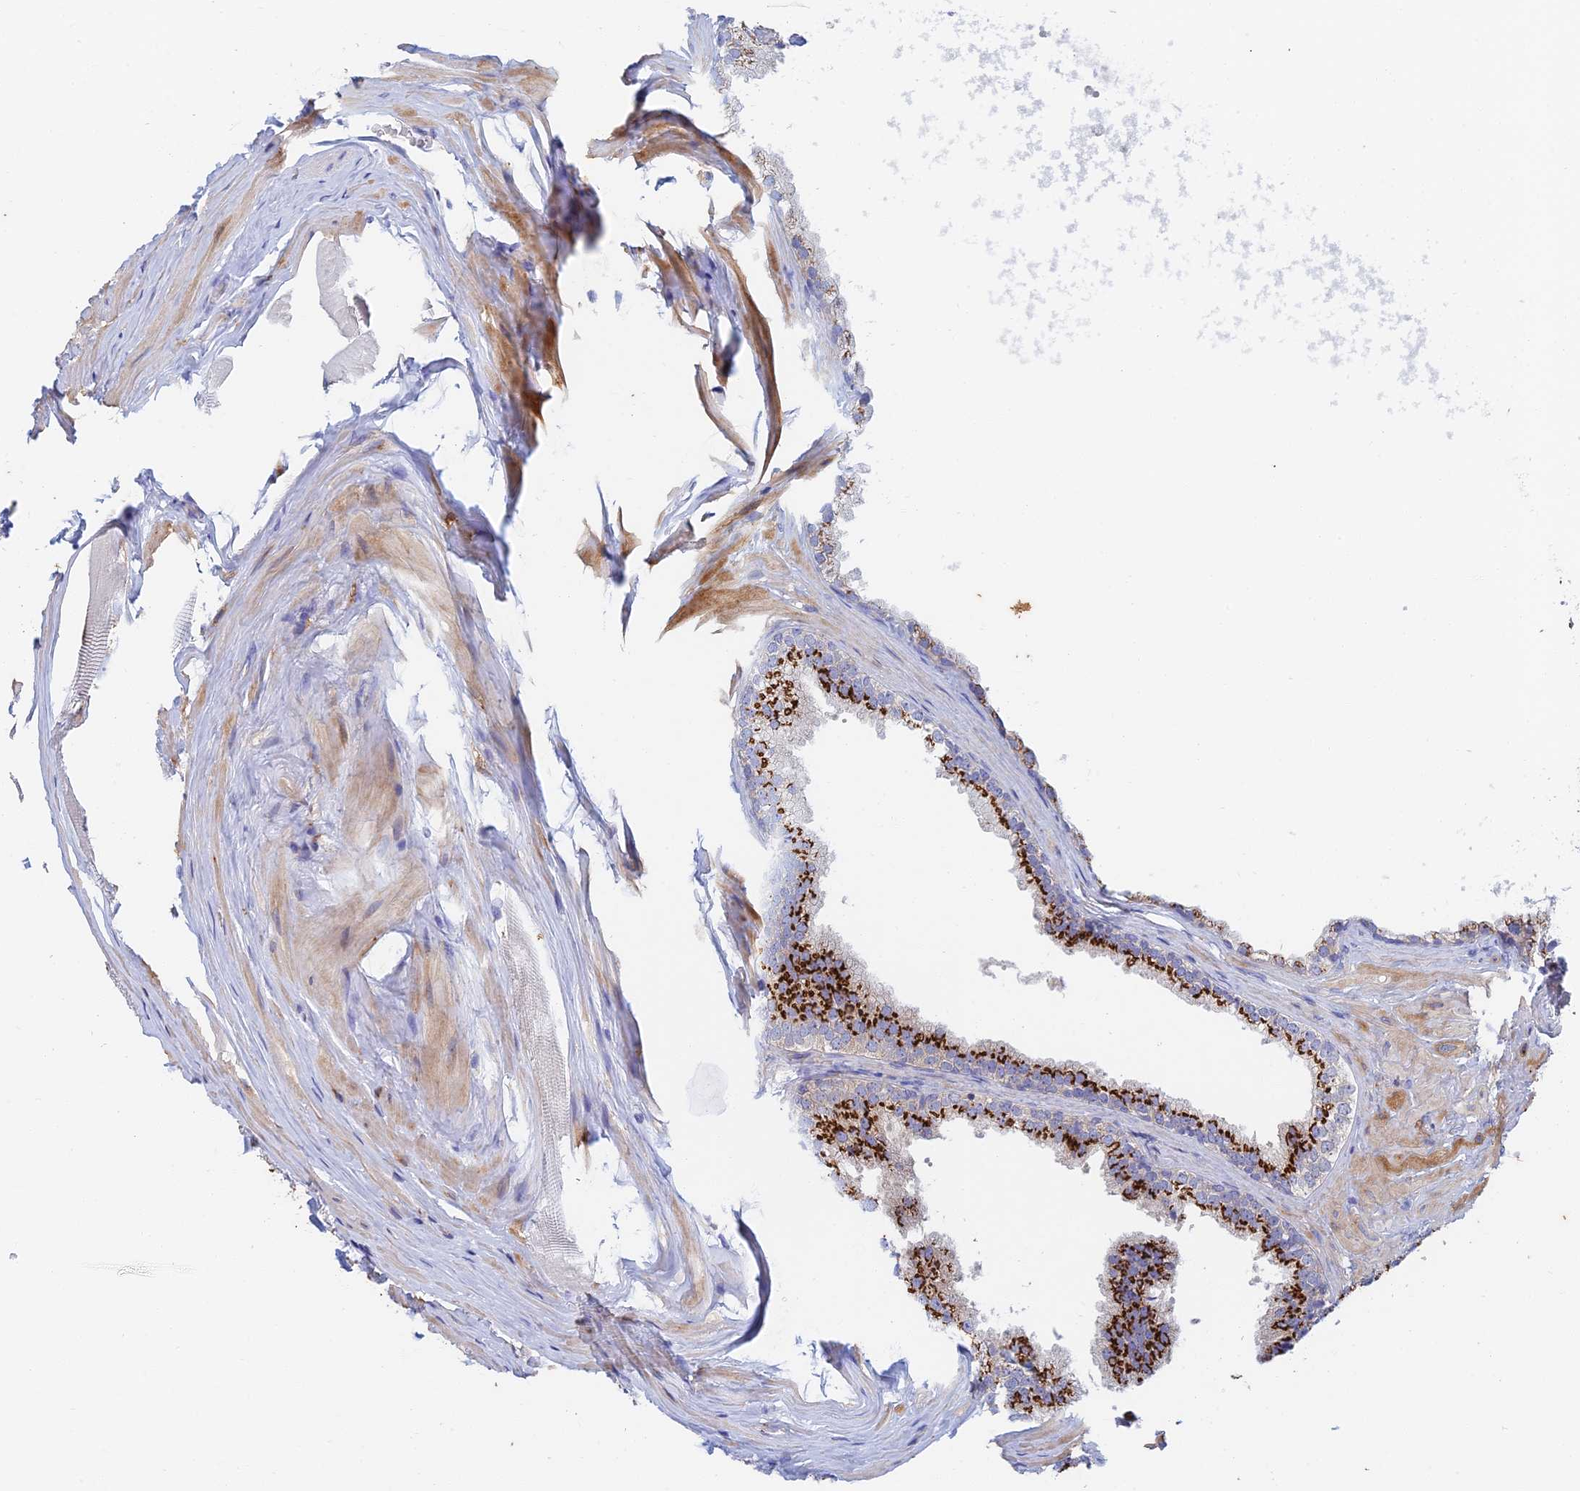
{"staining": {"intensity": "strong", "quantity": "25%-75%", "location": "cytoplasmic/membranous"}, "tissue": "prostate", "cell_type": "Glandular cells", "image_type": "normal", "snomed": [{"axis": "morphology", "description": "Normal tissue, NOS"}, {"axis": "topography", "description": "Prostate"}], "caption": "Glandular cells exhibit high levels of strong cytoplasmic/membranous expression in approximately 25%-75% of cells in unremarkable prostate. (DAB (3,3'-diaminobenzidine) IHC with brightfield microscopy, high magnification).", "gene": "SLC24A3", "patient": {"sex": "male", "age": 60}}